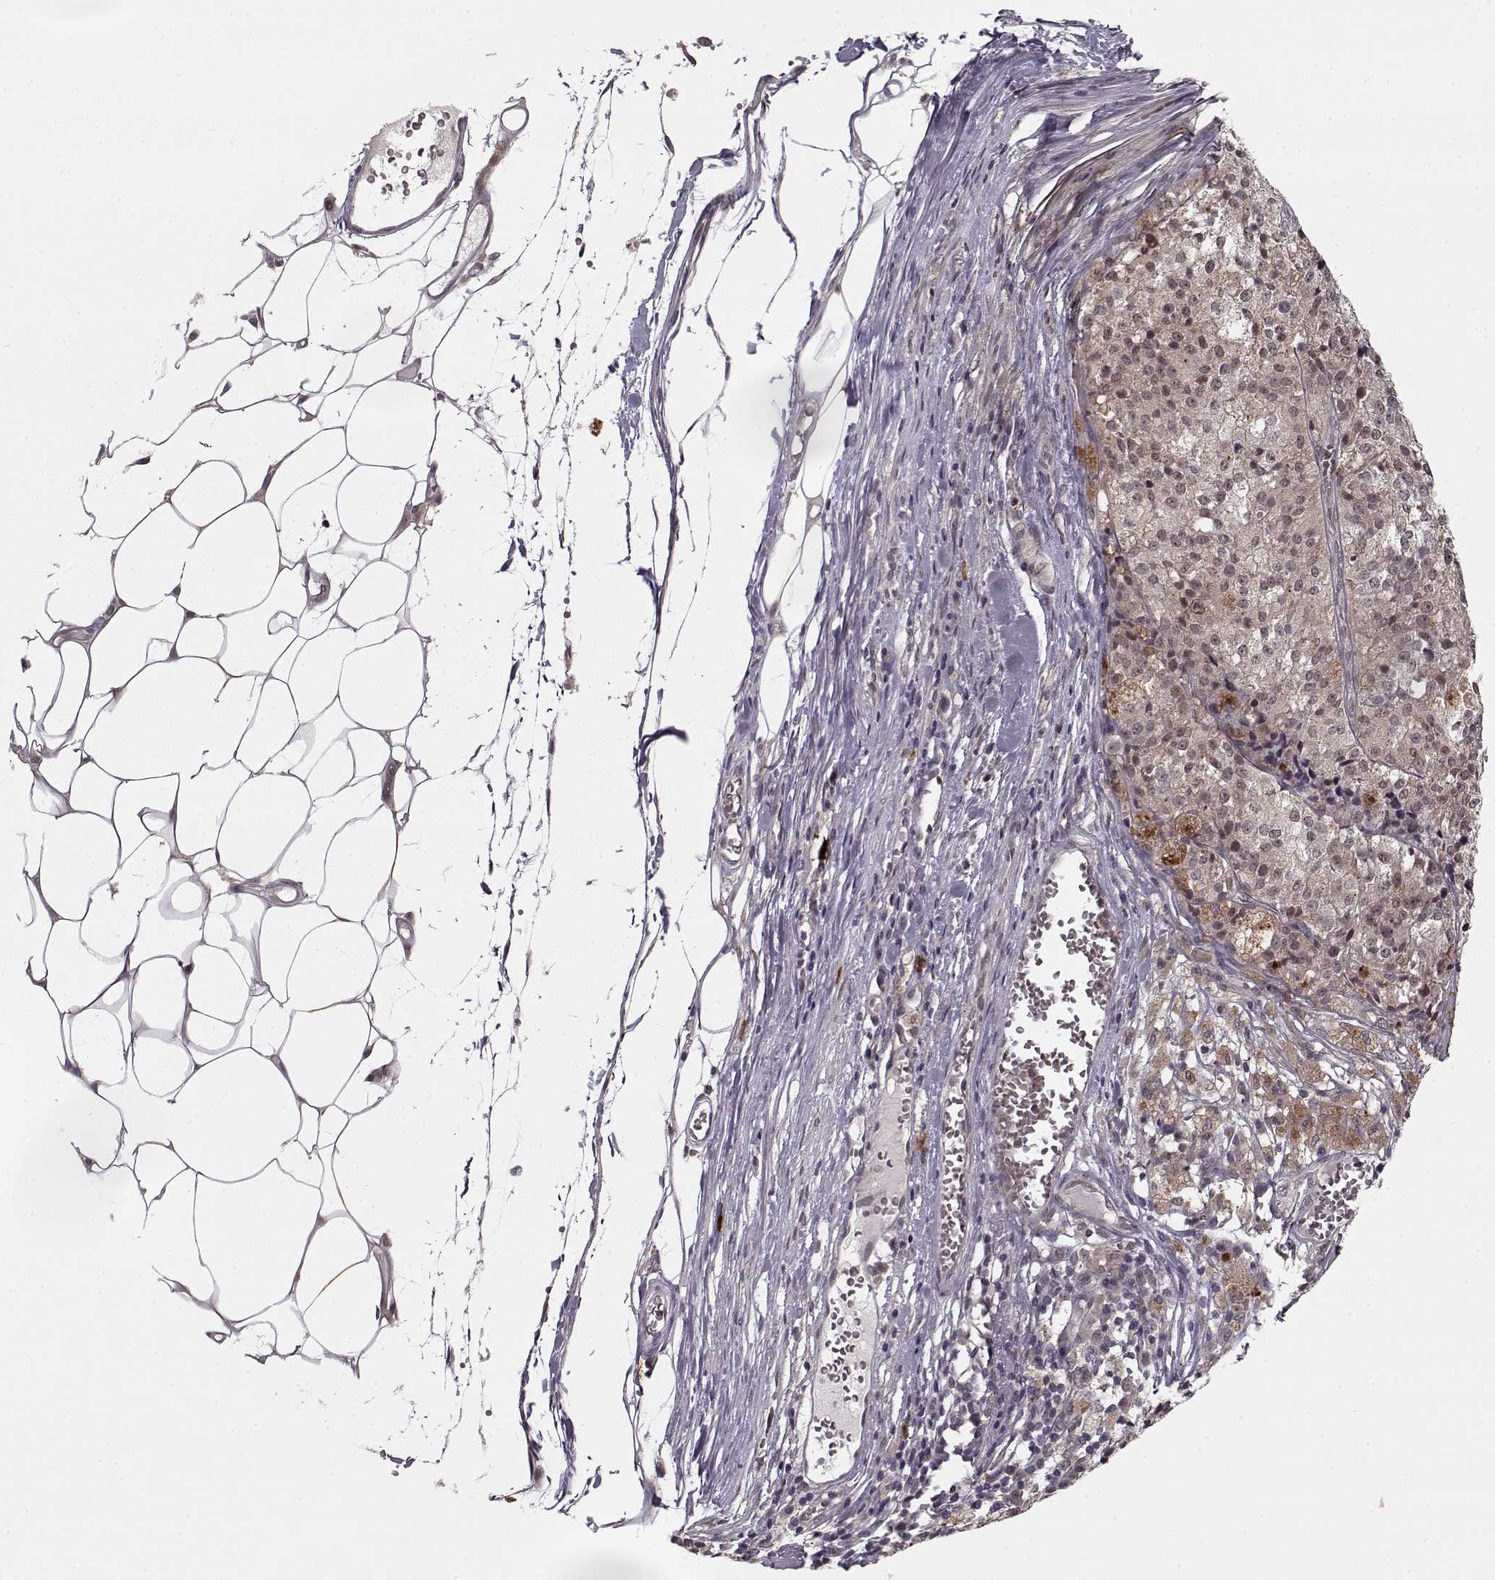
{"staining": {"intensity": "negative", "quantity": "none", "location": "none"}, "tissue": "melanoma", "cell_type": "Tumor cells", "image_type": "cancer", "snomed": [{"axis": "morphology", "description": "Malignant melanoma, Metastatic site"}, {"axis": "topography", "description": "Lymph node"}], "caption": "This is an immunohistochemistry (IHC) photomicrograph of human melanoma. There is no staining in tumor cells.", "gene": "DENND4B", "patient": {"sex": "female", "age": 64}}